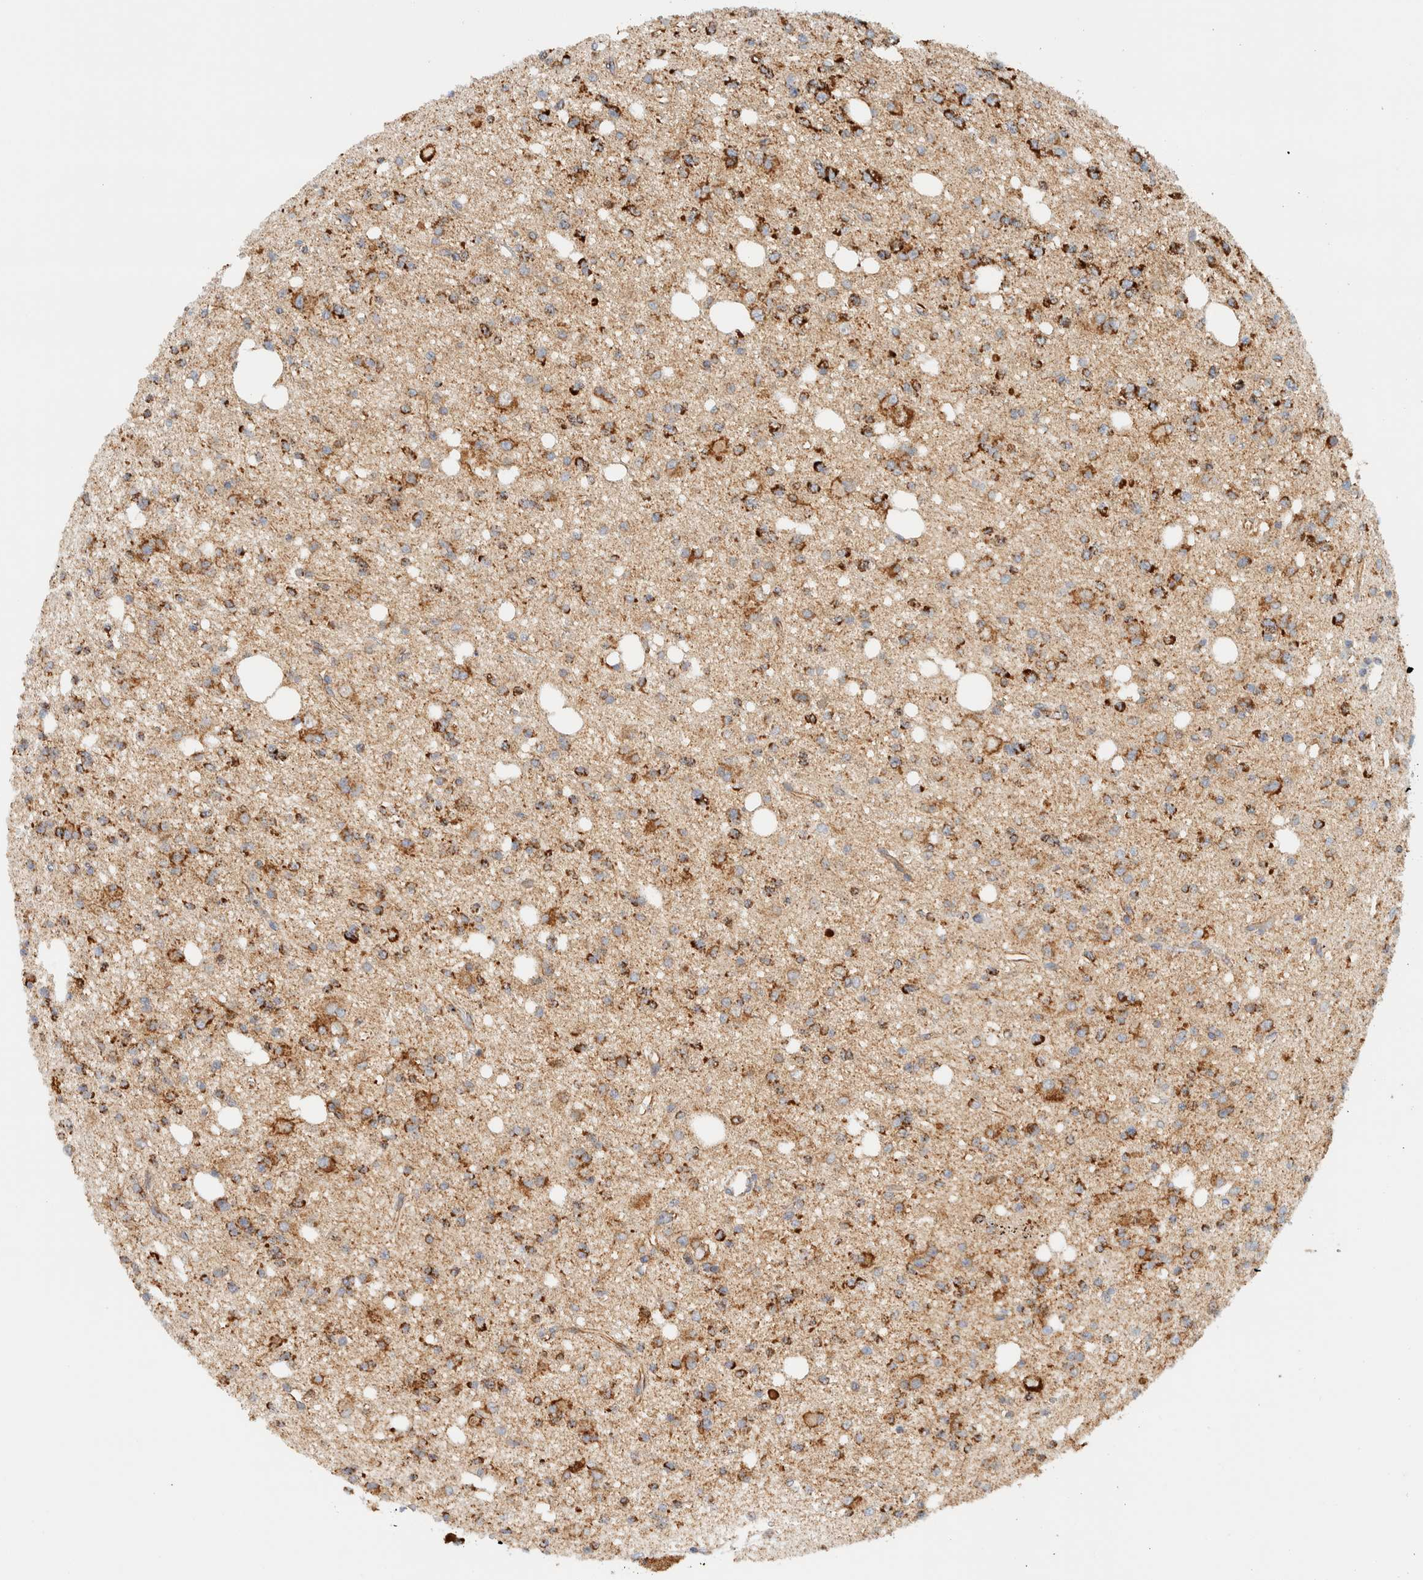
{"staining": {"intensity": "strong", "quantity": ">75%", "location": "cytoplasmic/membranous"}, "tissue": "glioma", "cell_type": "Tumor cells", "image_type": "cancer", "snomed": [{"axis": "morphology", "description": "Glioma, malignant, High grade"}, {"axis": "topography", "description": "Brain"}], "caption": "High-grade glioma (malignant) stained with DAB immunohistochemistry (IHC) shows high levels of strong cytoplasmic/membranous positivity in about >75% of tumor cells.", "gene": "KIFAP3", "patient": {"sex": "female", "age": 62}}